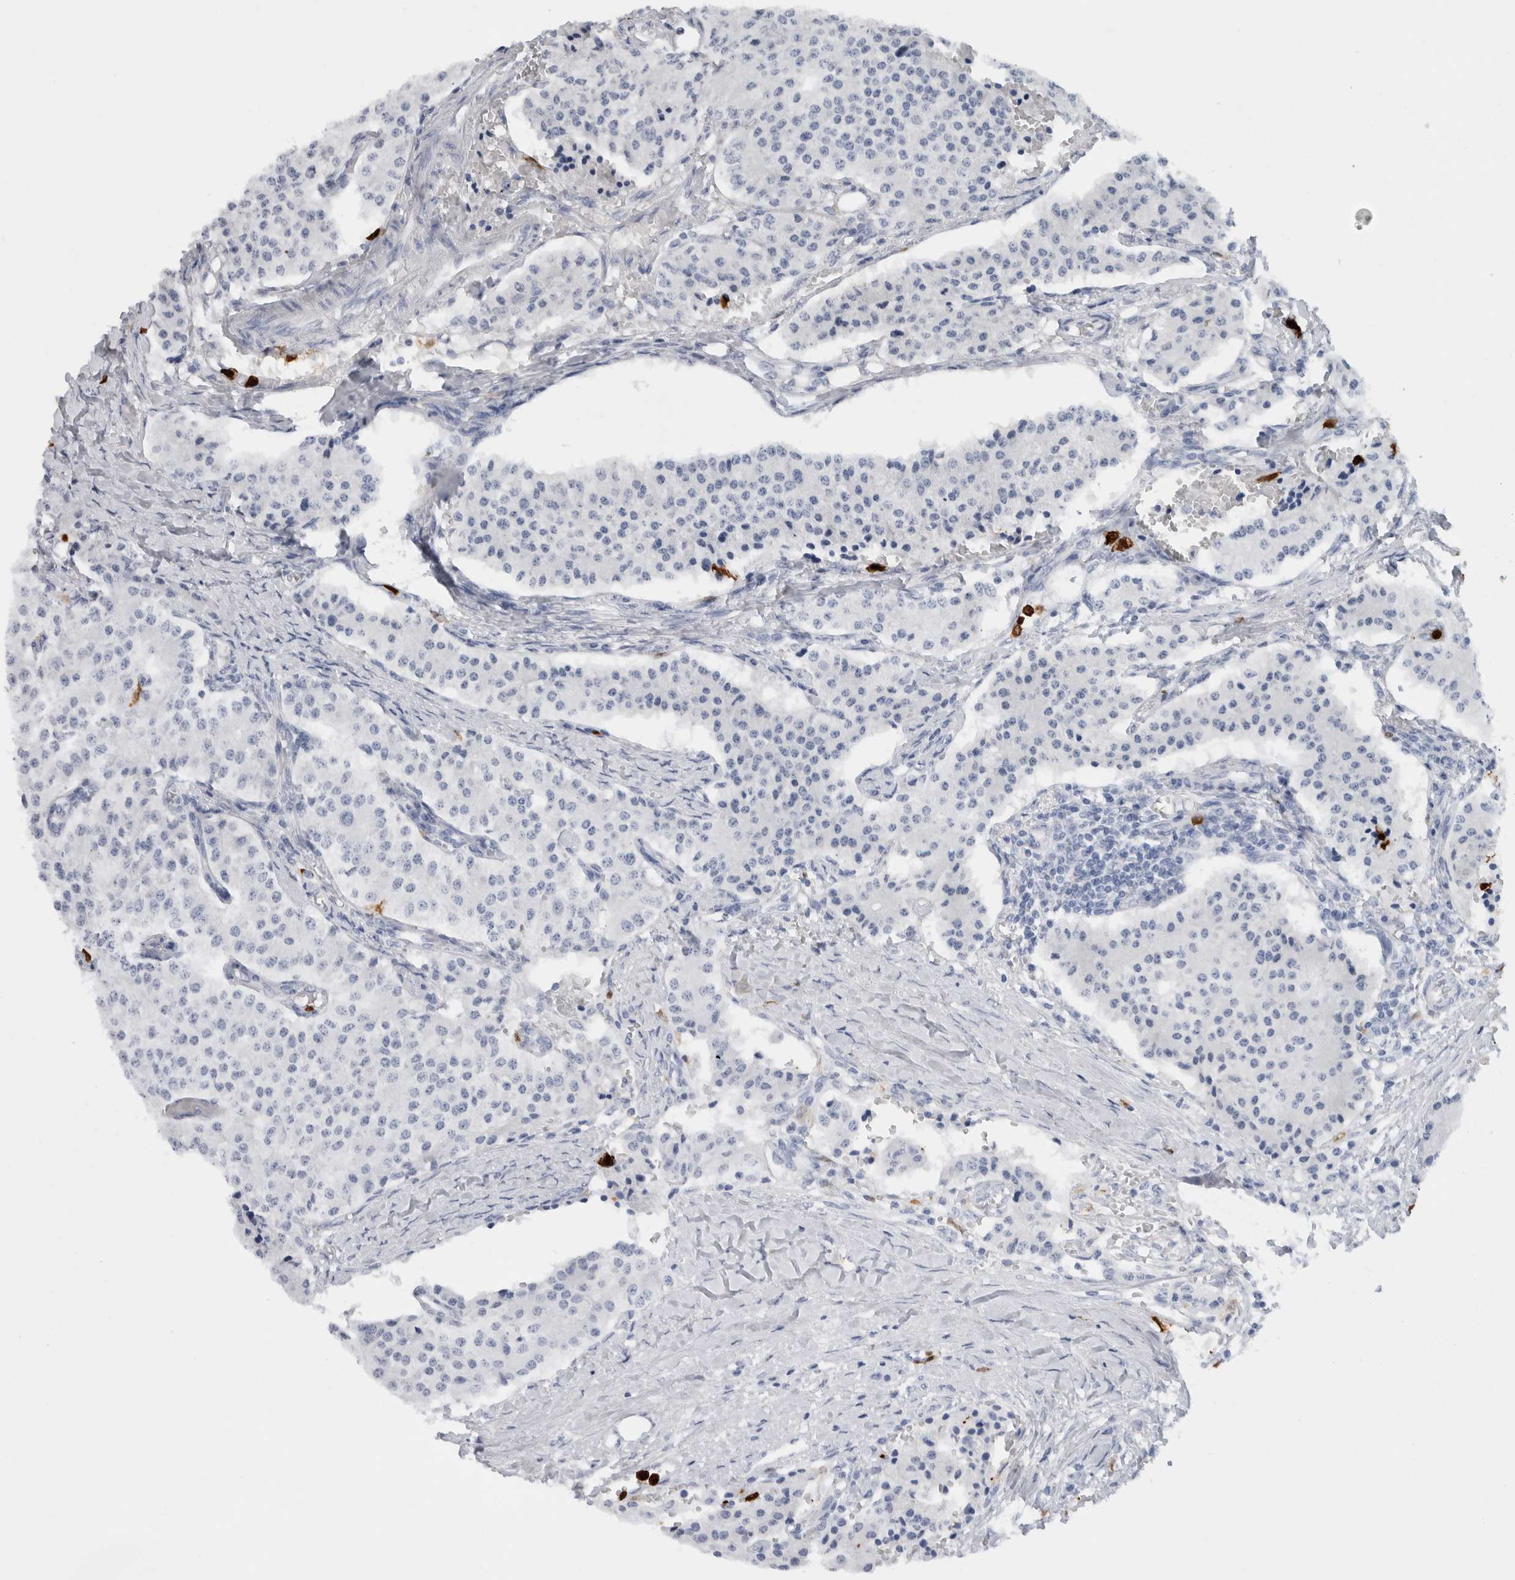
{"staining": {"intensity": "negative", "quantity": "none", "location": "none"}, "tissue": "carcinoid", "cell_type": "Tumor cells", "image_type": "cancer", "snomed": [{"axis": "morphology", "description": "Carcinoid, malignant, NOS"}, {"axis": "topography", "description": "Colon"}], "caption": "Malignant carcinoid stained for a protein using immunohistochemistry (IHC) exhibits no staining tumor cells.", "gene": "S100A8", "patient": {"sex": "female", "age": 52}}